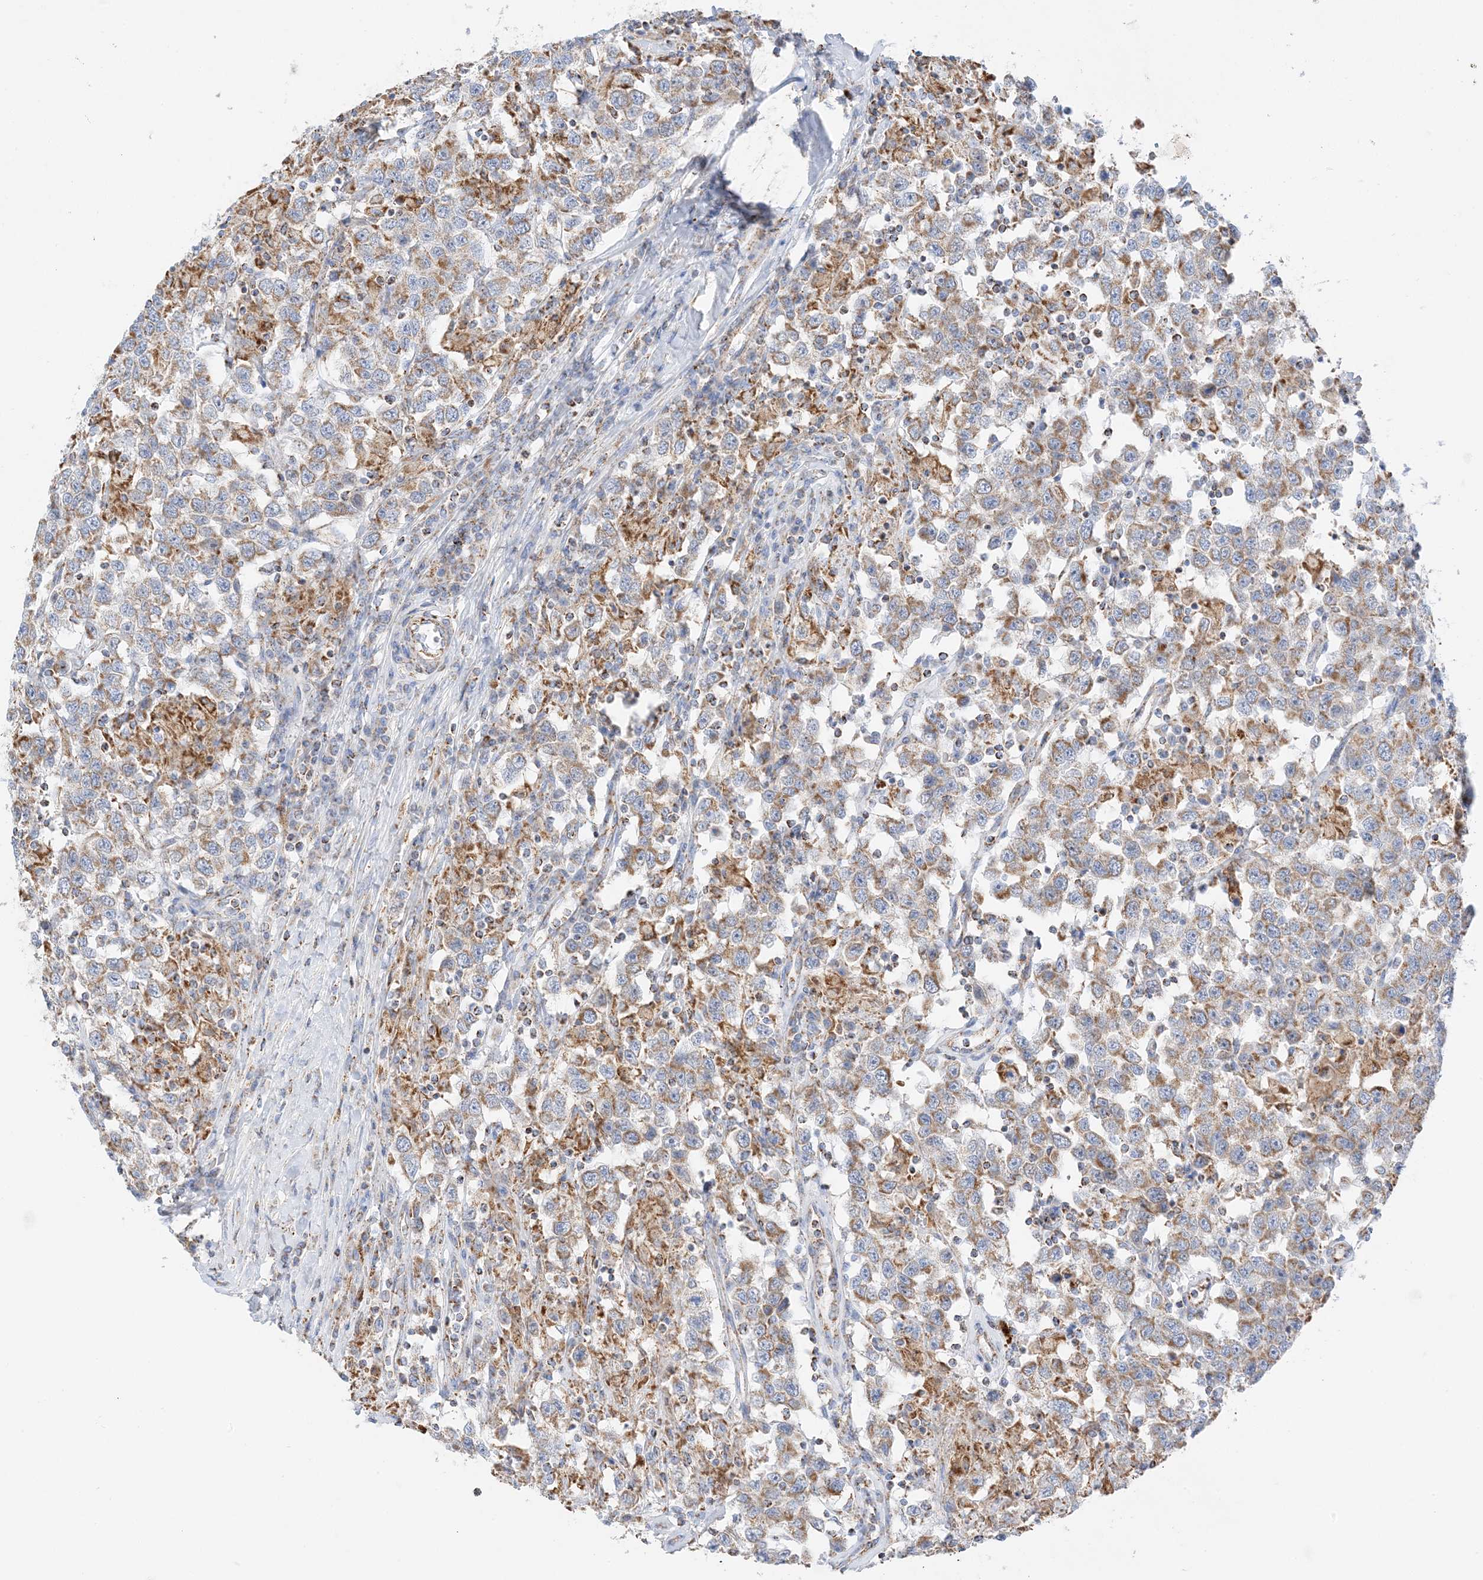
{"staining": {"intensity": "moderate", "quantity": ">75%", "location": "cytoplasmic/membranous"}, "tissue": "testis cancer", "cell_type": "Tumor cells", "image_type": "cancer", "snomed": [{"axis": "morphology", "description": "Seminoma, NOS"}, {"axis": "topography", "description": "Testis"}], "caption": "Moderate cytoplasmic/membranous expression is identified in approximately >75% of tumor cells in testis cancer. Using DAB (brown) and hematoxylin (blue) stains, captured at high magnification using brightfield microscopy.", "gene": "CAPN13", "patient": {"sex": "male", "age": 41}}